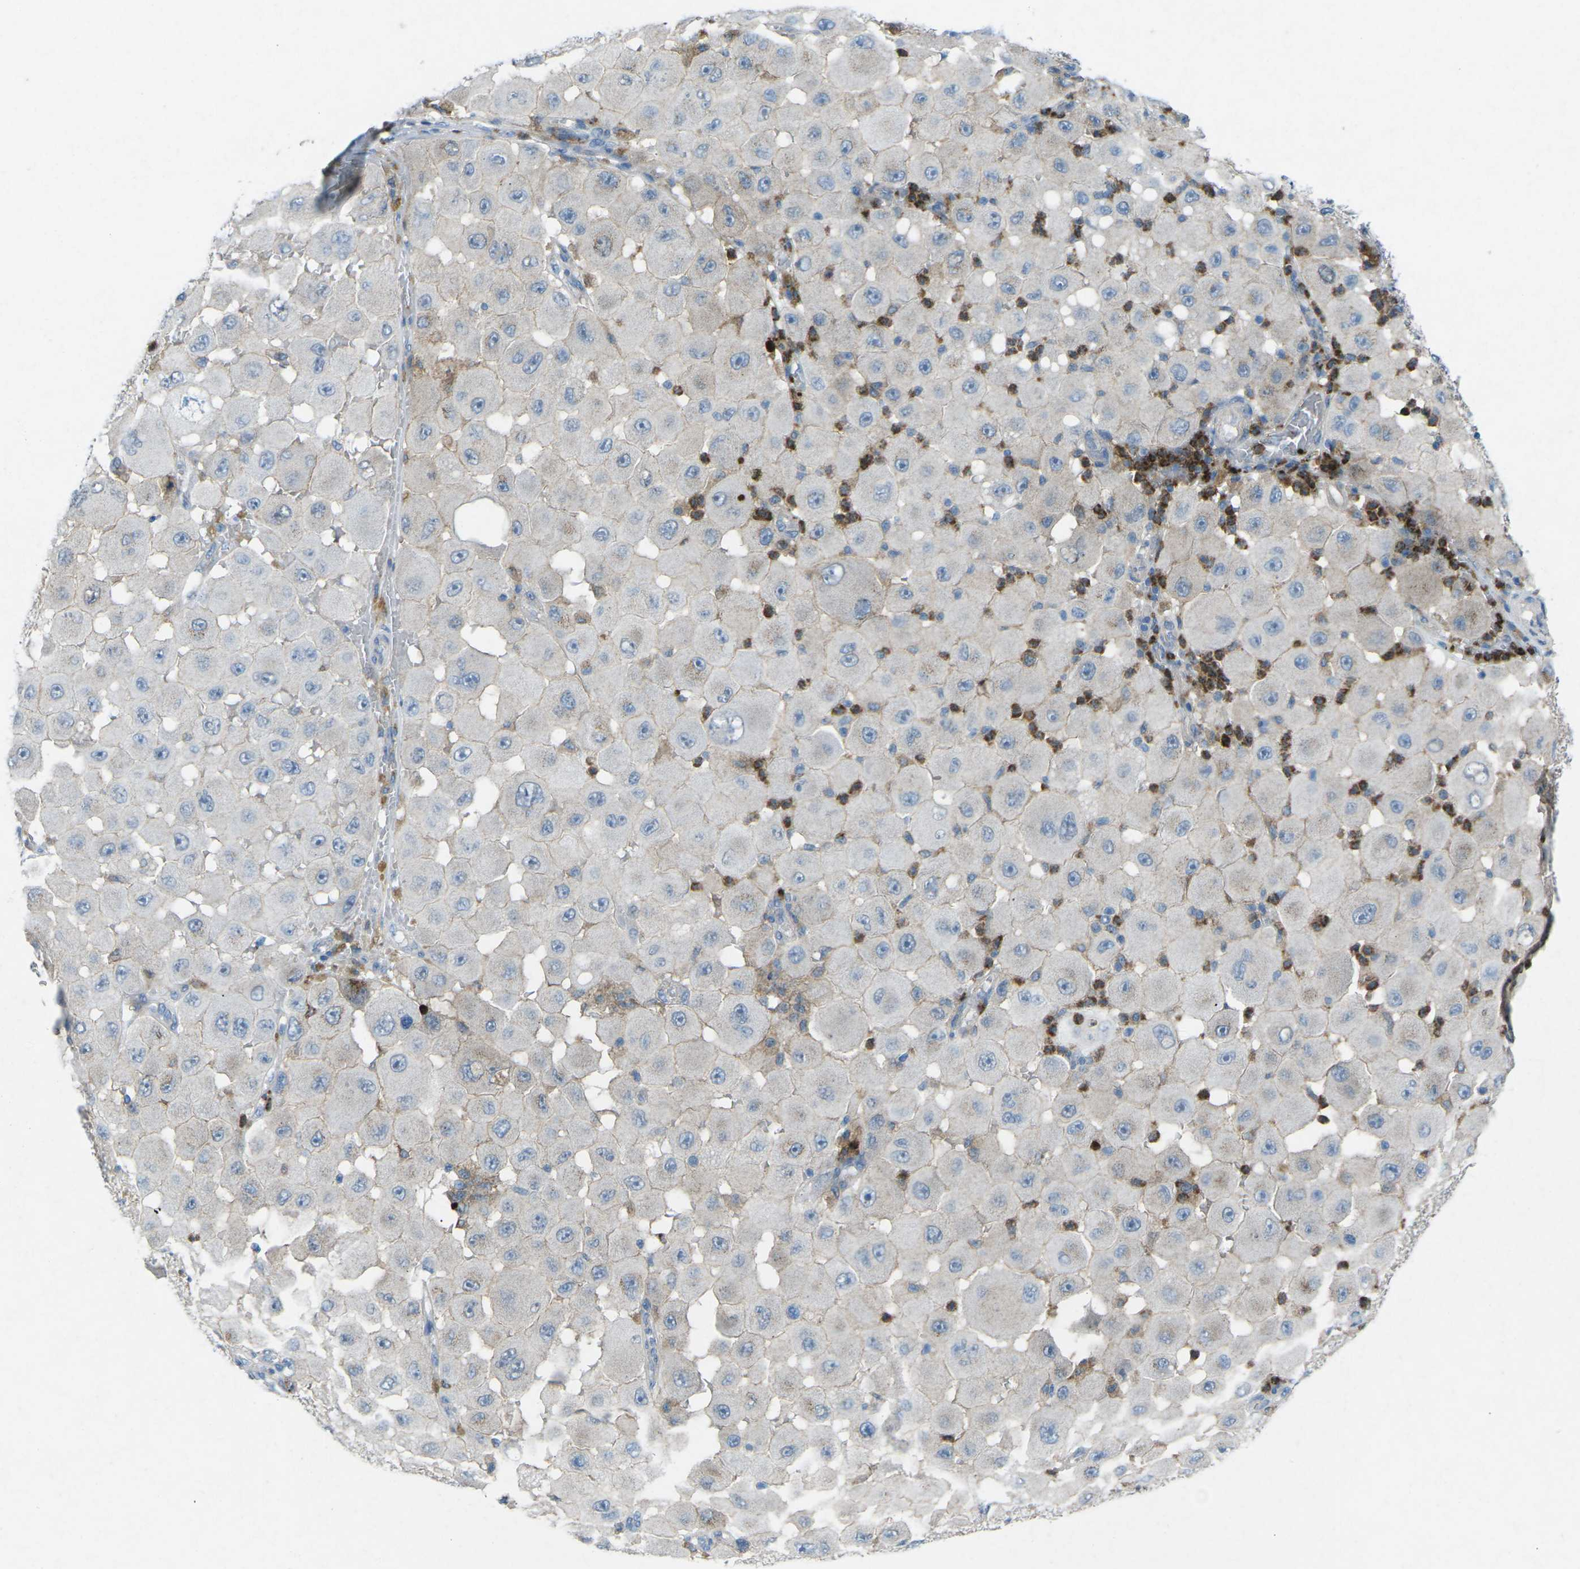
{"staining": {"intensity": "negative", "quantity": "none", "location": "none"}, "tissue": "melanoma", "cell_type": "Tumor cells", "image_type": "cancer", "snomed": [{"axis": "morphology", "description": "Malignant melanoma, NOS"}, {"axis": "topography", "description": "Skin"}], "caption": "DAB (3,3'-diaminobenzidine) immunohistochemical staining of malignant melanoma reveals no significant staining in tumor cells.", "gene": "STK11", "patient": {"sex": "female", "age": 81}}